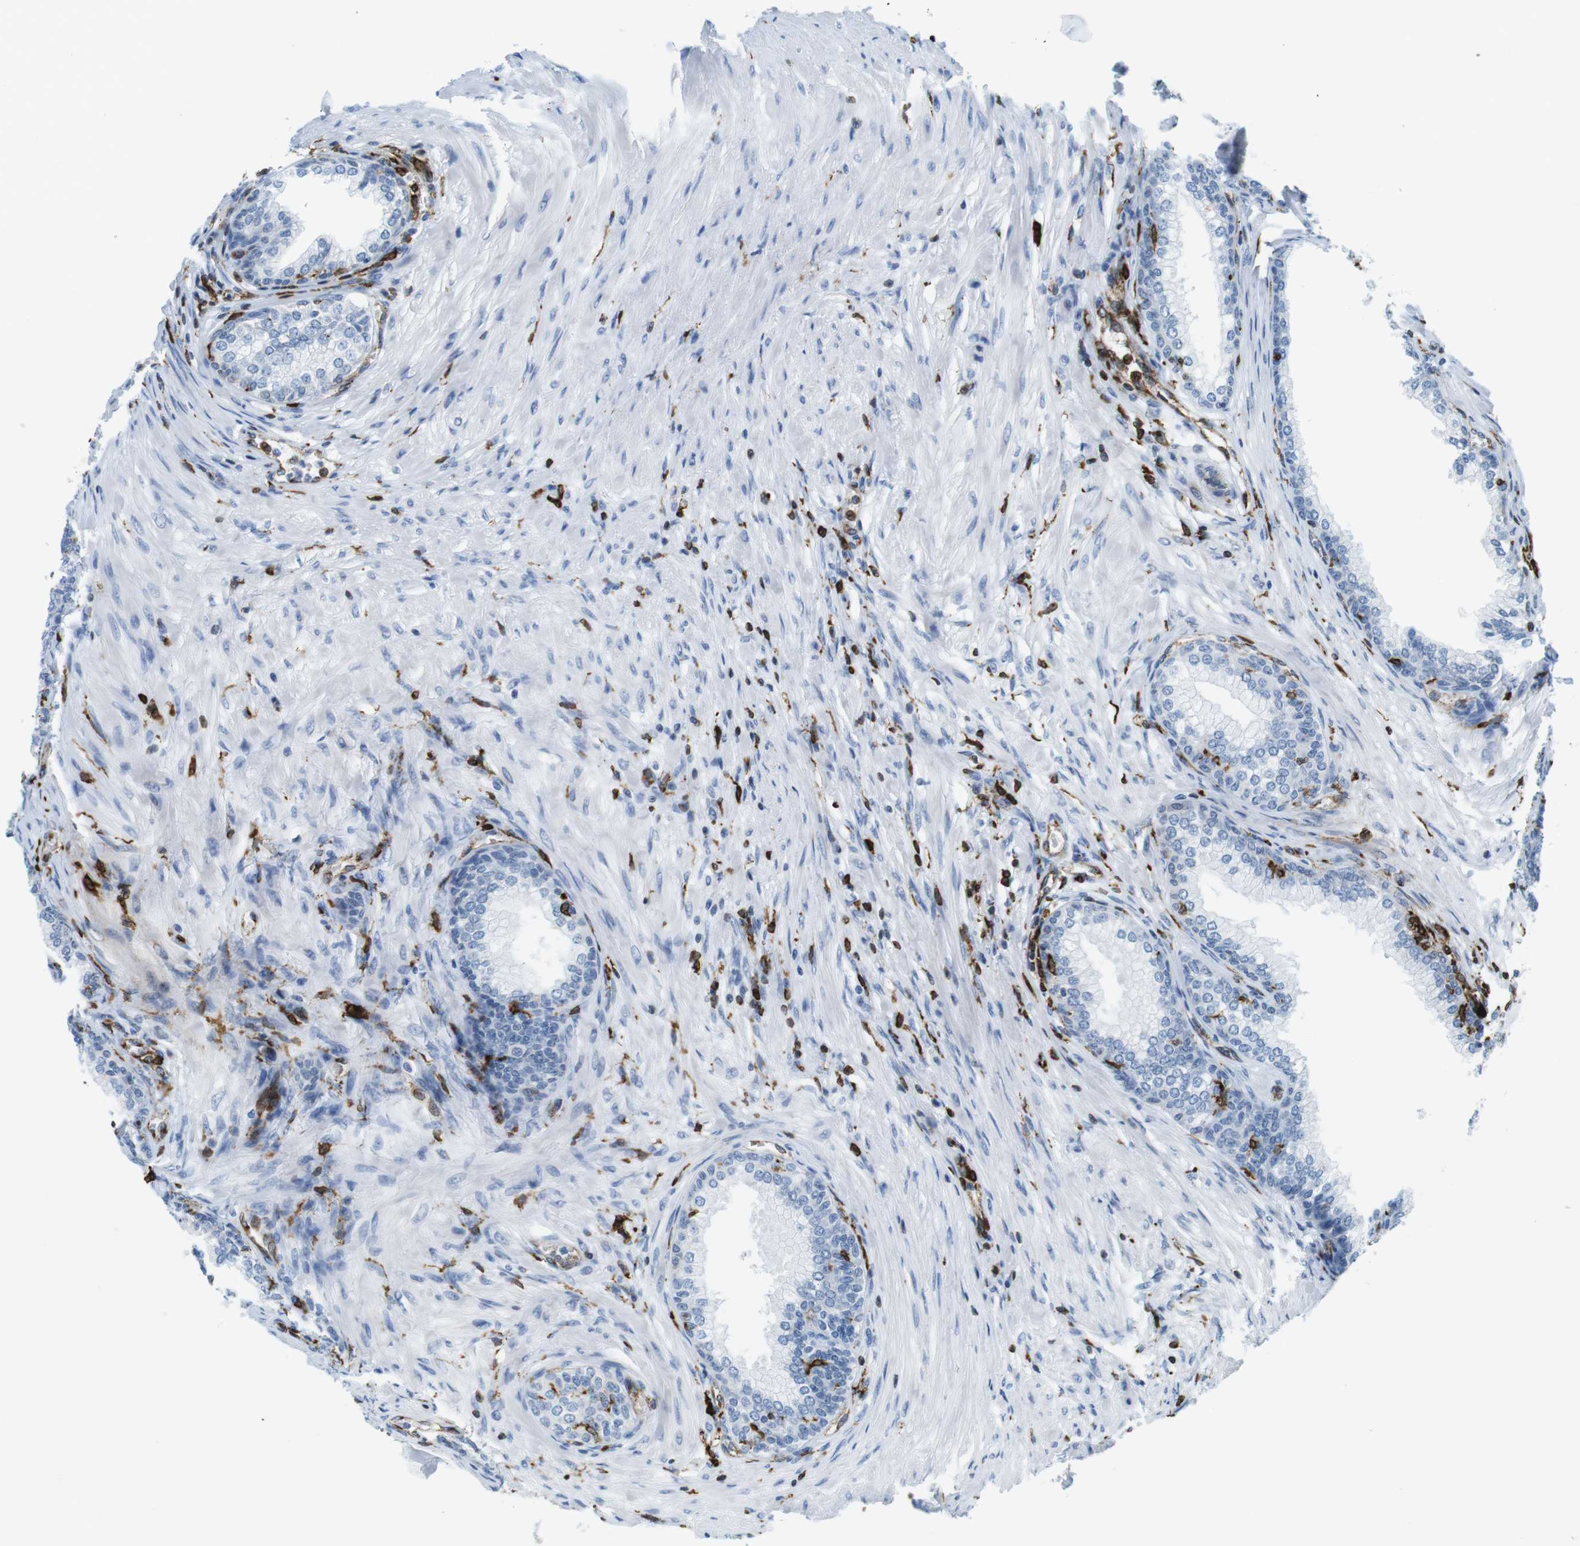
{"staining": {"intensity": "moderate", "quantity": "<25%", "location": "cytoplasmic/membranous"}, "tissue": "prostate", "cell_type": "Glandular cells", "image_type": "normal", "snomed": [{"axis": "morphology", "description": "Normal tissue, NOS"}, {"axis": "morphology", "description": "Urothelial carcinoma, Low grade"}, {"axis": "topography", "description": "Urinary bladder"}, {"axis": "topography", "description": "Prostate"}], "caption": "IHC (DAB) staining of unremarkable human prostate reveals moderate cytoplasmic/membranous protein expression in approximately <25% of glandular cells. (IHC, brightfield microscopy, high magnification).", "gene": "CIITA", "patient": {"sex": "male", "age": 60}}